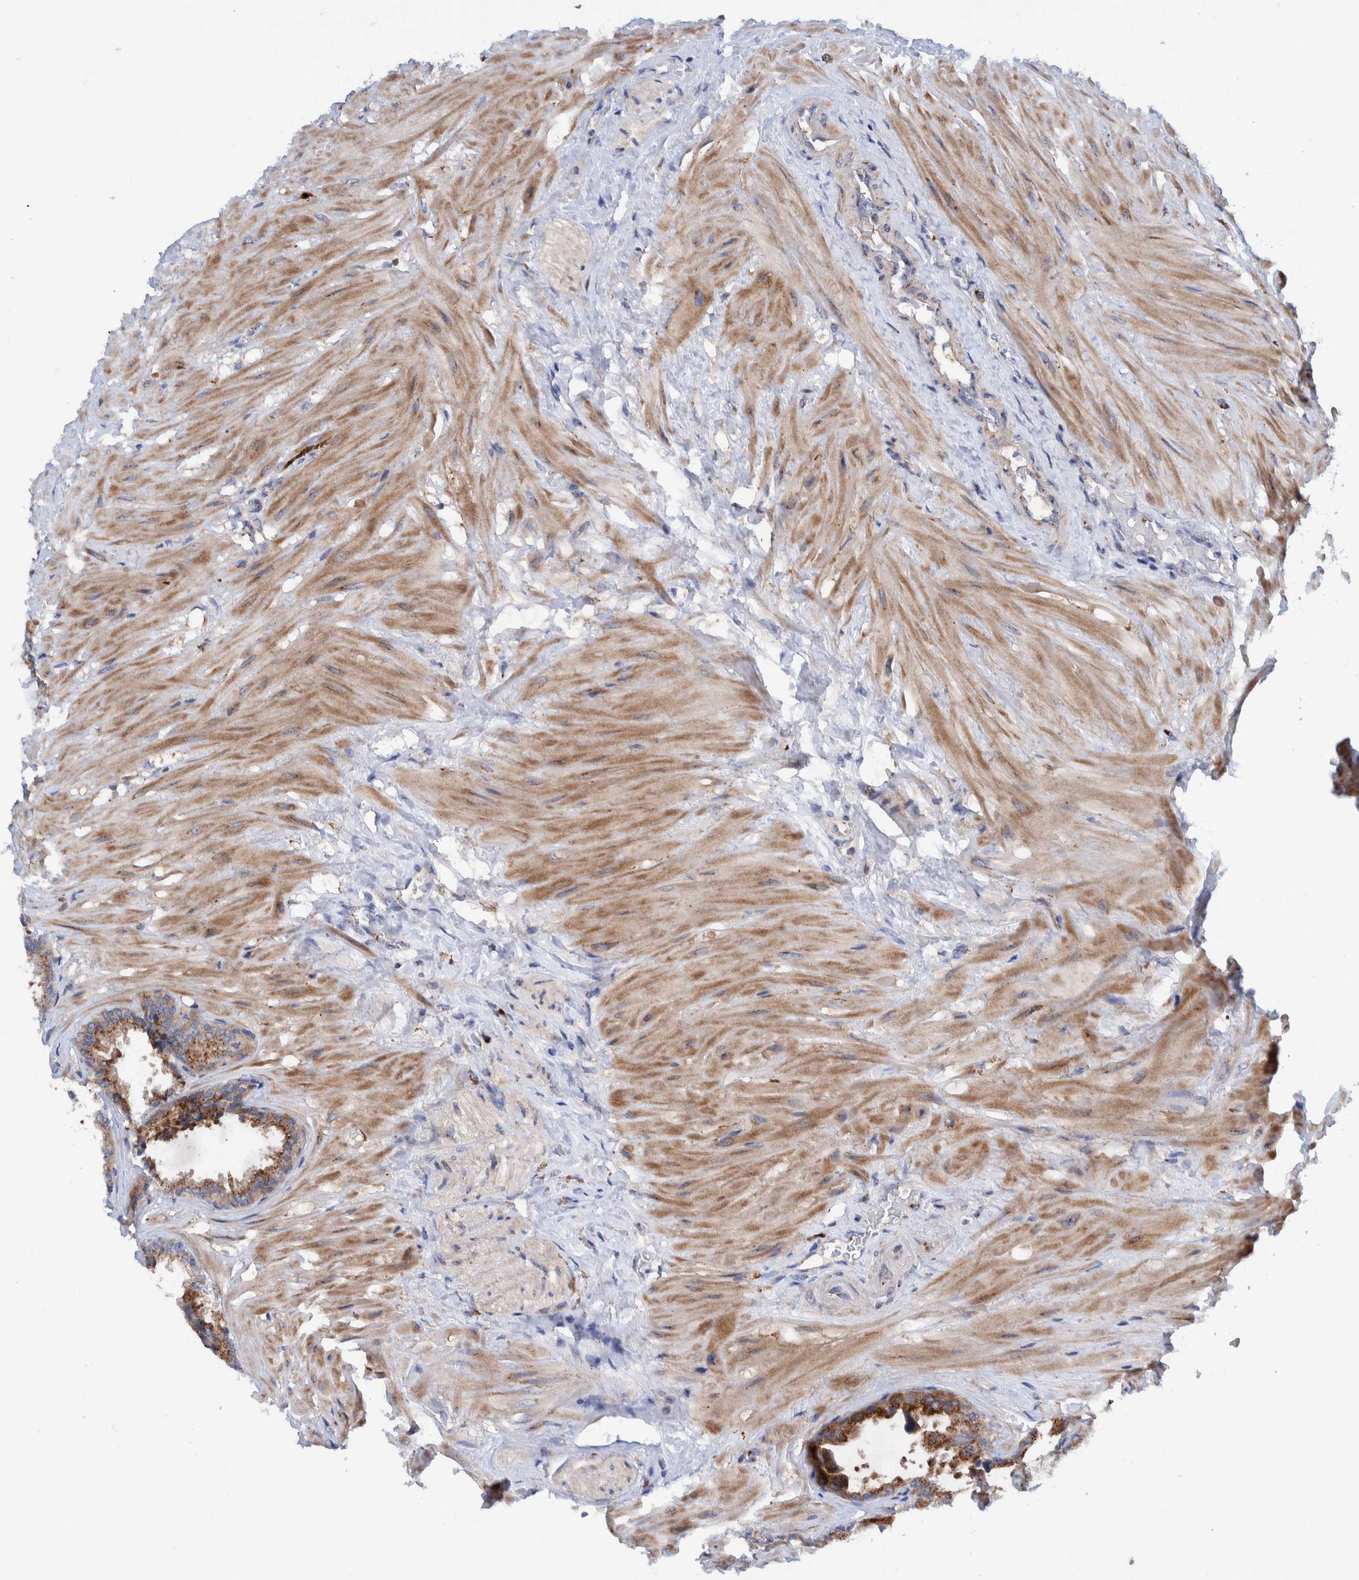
{"staining": {"intensity": "strong", "quantity": ">75%", "location": "cytoplasmic/membranous"}, "tissue": "seminal vesicle", "cell_type": "Glandular cells", "image_type": "normal", "snomed": [{"axis": "morphology", "description": "Normal tissue, NOS"}, {"axis": "topography", "description": "Seminal veicle"}], "caption": "Benign seminal vesicle displays strong cytoplasmic/membranous expression in about >75% of glandular cells.", "gene": "TRIM58", "patient": {"sex": "male", "age": 46}}